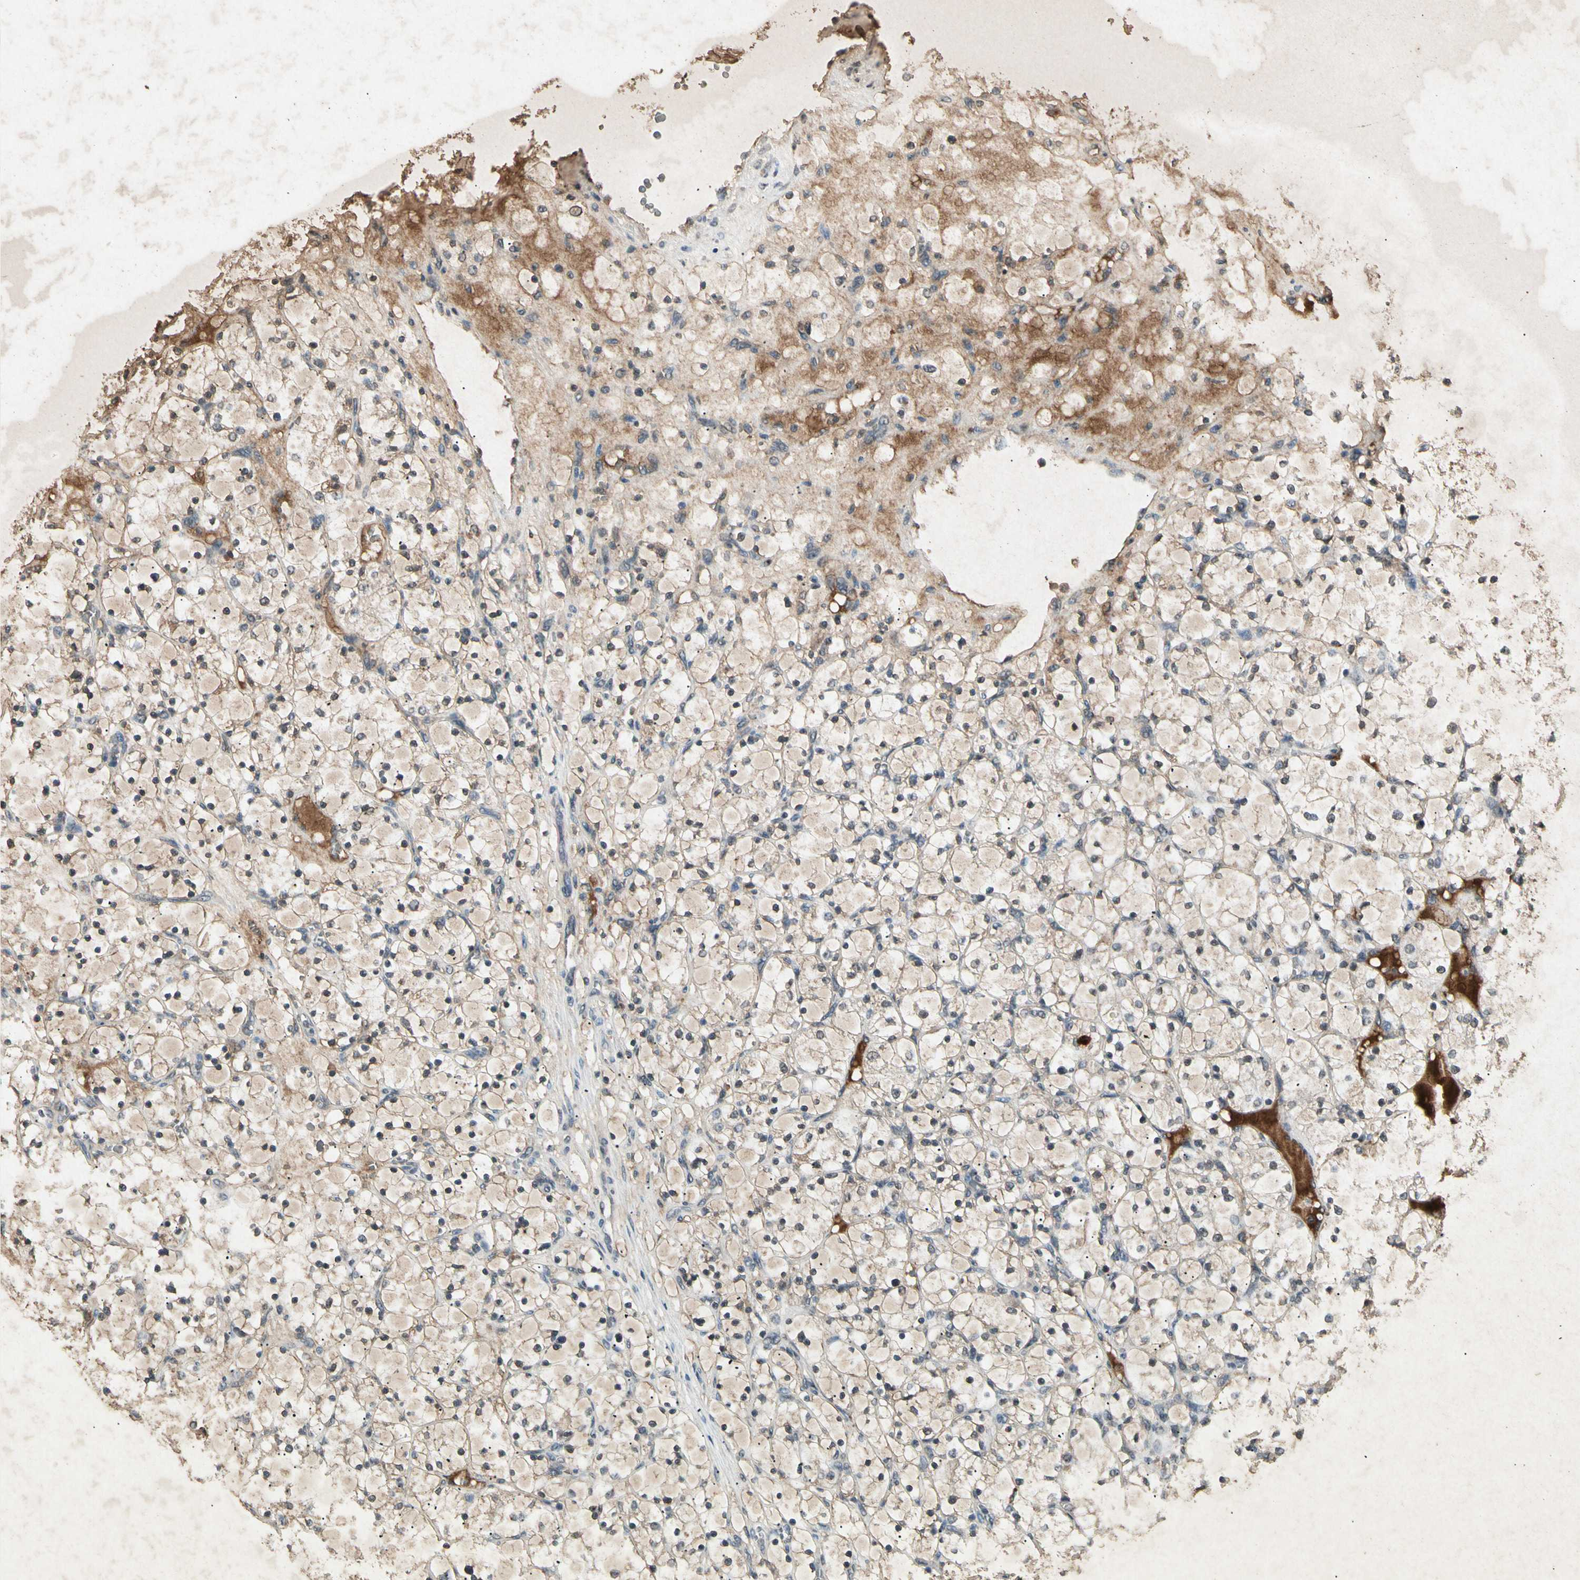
{"staining": {"intensity": "weak", "quantity": "25%-75%", "location": "cytoplasmic/membranous"}, "tissue": "renal cancer", "cell_type": "Tumor cells", "image_type": "cancer", "snomed": [{"axis": "morphology", "description": "Adenocarcinoma, NOS"}, {"axis": "topography", "description": "Kidney"}], "caption": "About 25%-75% of tumor cells in human renal adenocarcinoma display weak cytoplasmic/membranous protein positivity as visualized by brown immunohistochemical staining.", "gene": "CP", "patient": {"sex": "female", "age": 69}}